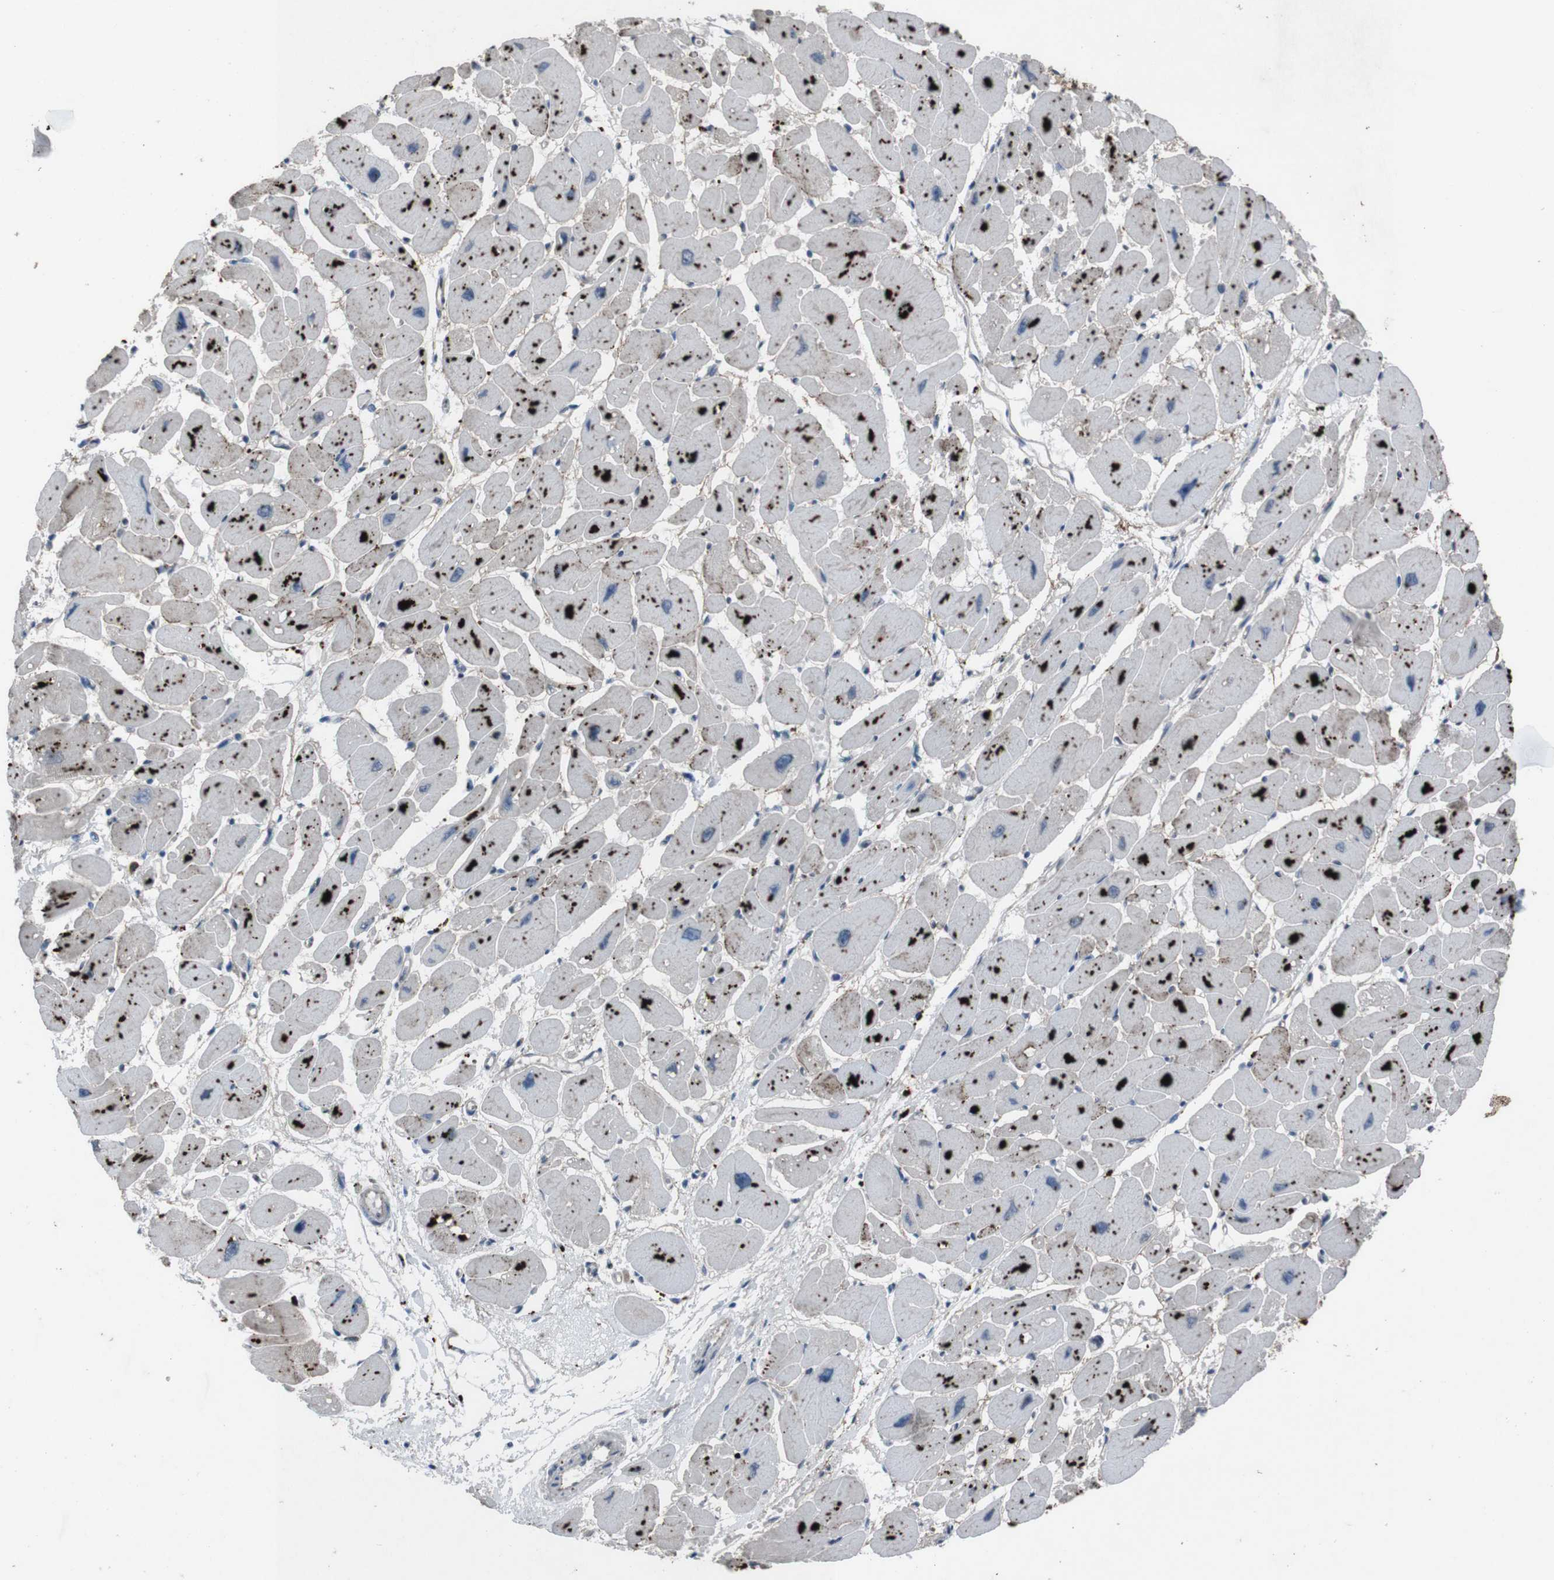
{"staining": {"intensity": "strong", "quantity": ">75%", "location": "cytoplasmic/membranous"}, "tissue": "heart muscle", "cell_type": "Cardiomyocytes", "image_type": "normal", "snomed": [{"axis": "morphology", "description": "Normal tissue, NOS"}, {"axis": "topography", "description": "Heart"}], "caption": "IHC of unremarkable heart muscle exhibits high levels of strong cytoplasmic/membranous positivity in about >75% of cardiomyocytes.", "gene": "EFNA5", "patient": {"sex": "female", "age": 54}}